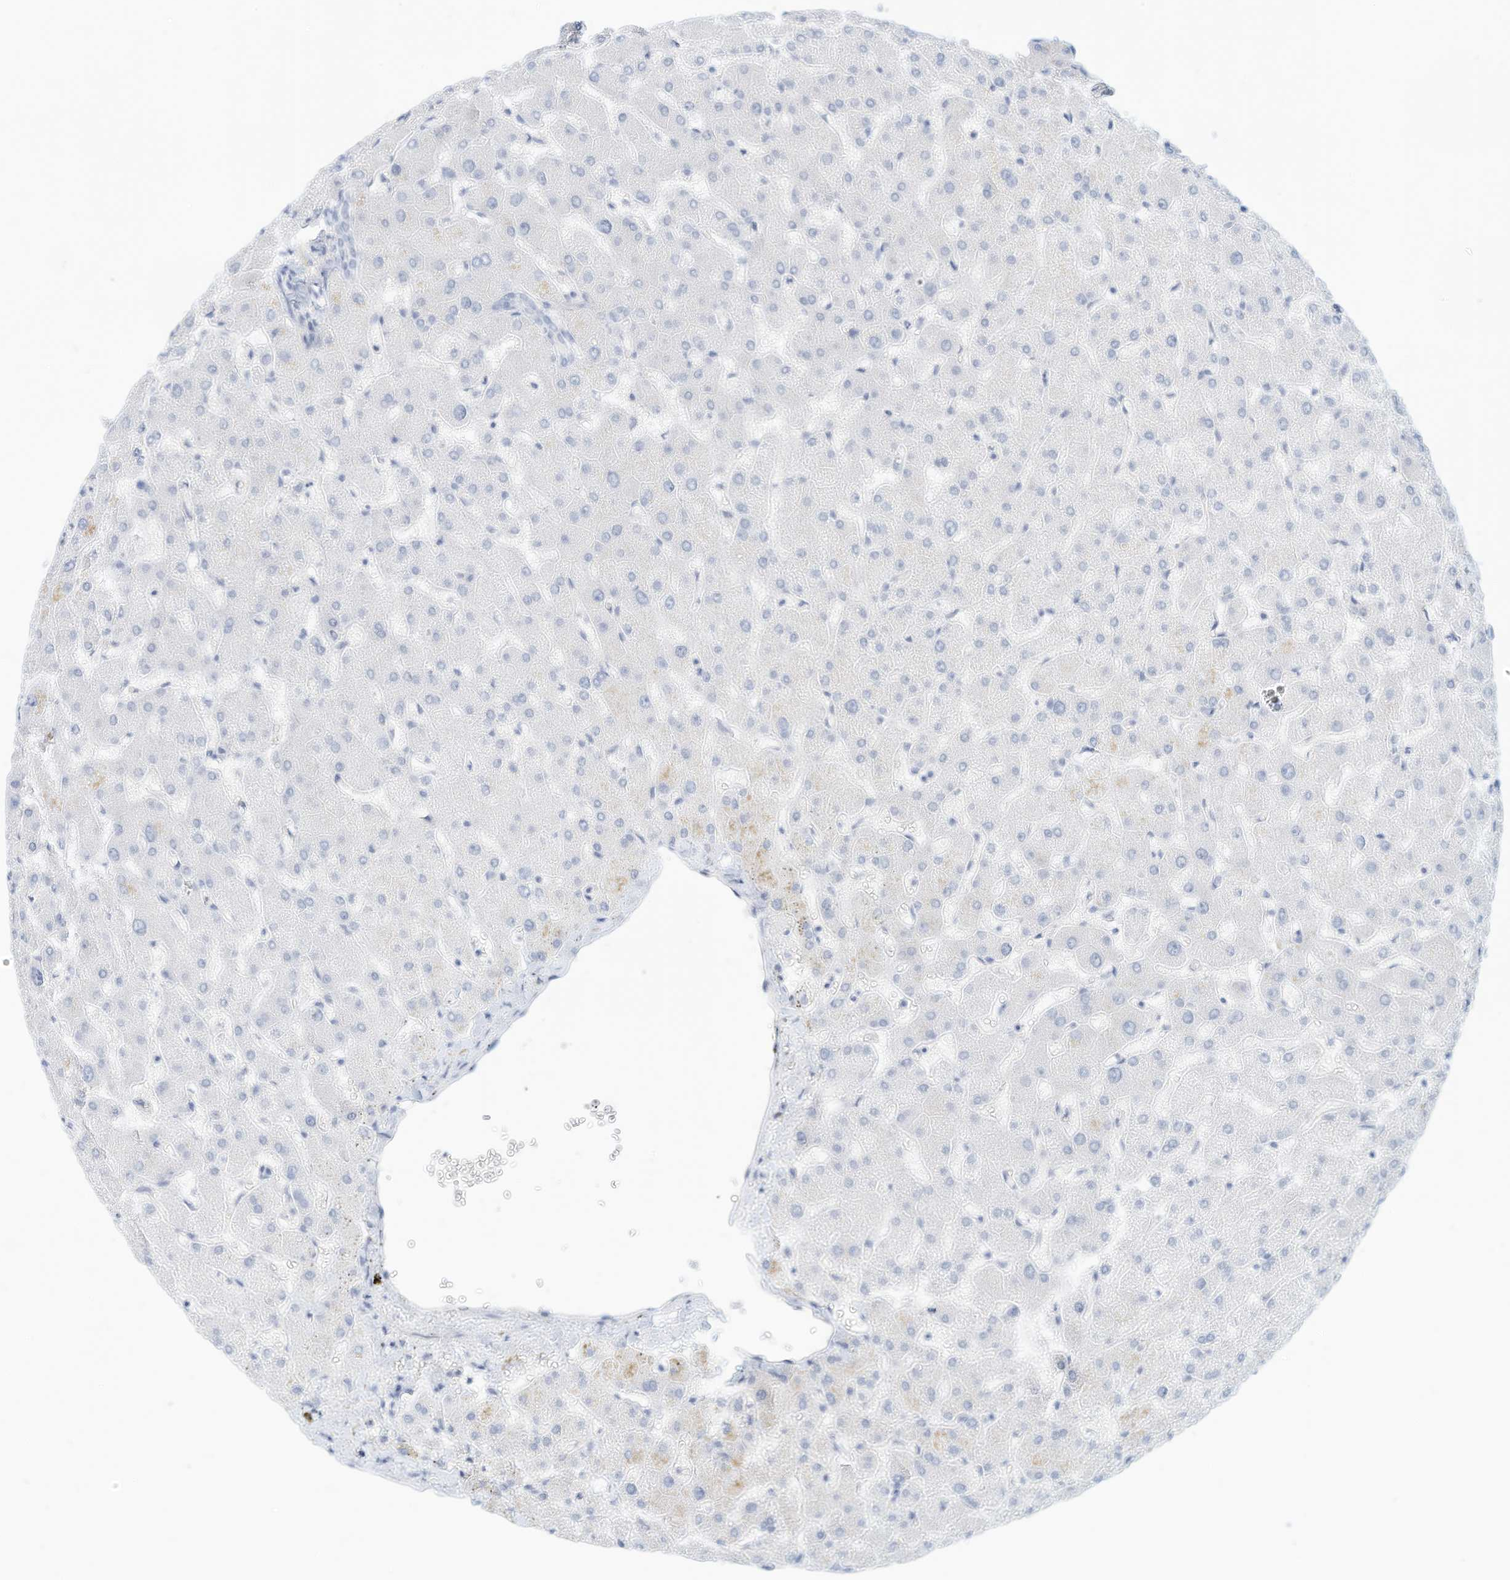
{"staining": {"intensity": "negative", "quantity": "none", "location": "none"}, "tissue": "liver", "cell_type": "Cholangiocytes", "image_type": "normal", "snomed": [{"axis": "morphology", "description": "Normal tissue, NOS"}, {"axis": "topography", "description": "Liver"}], "caption": "Protein analysis of unremarkable liver reveals no significant expression in cholangiocytes.", "gene": "SPOCD1", "patient": {"sex": "female", "age": 63}}